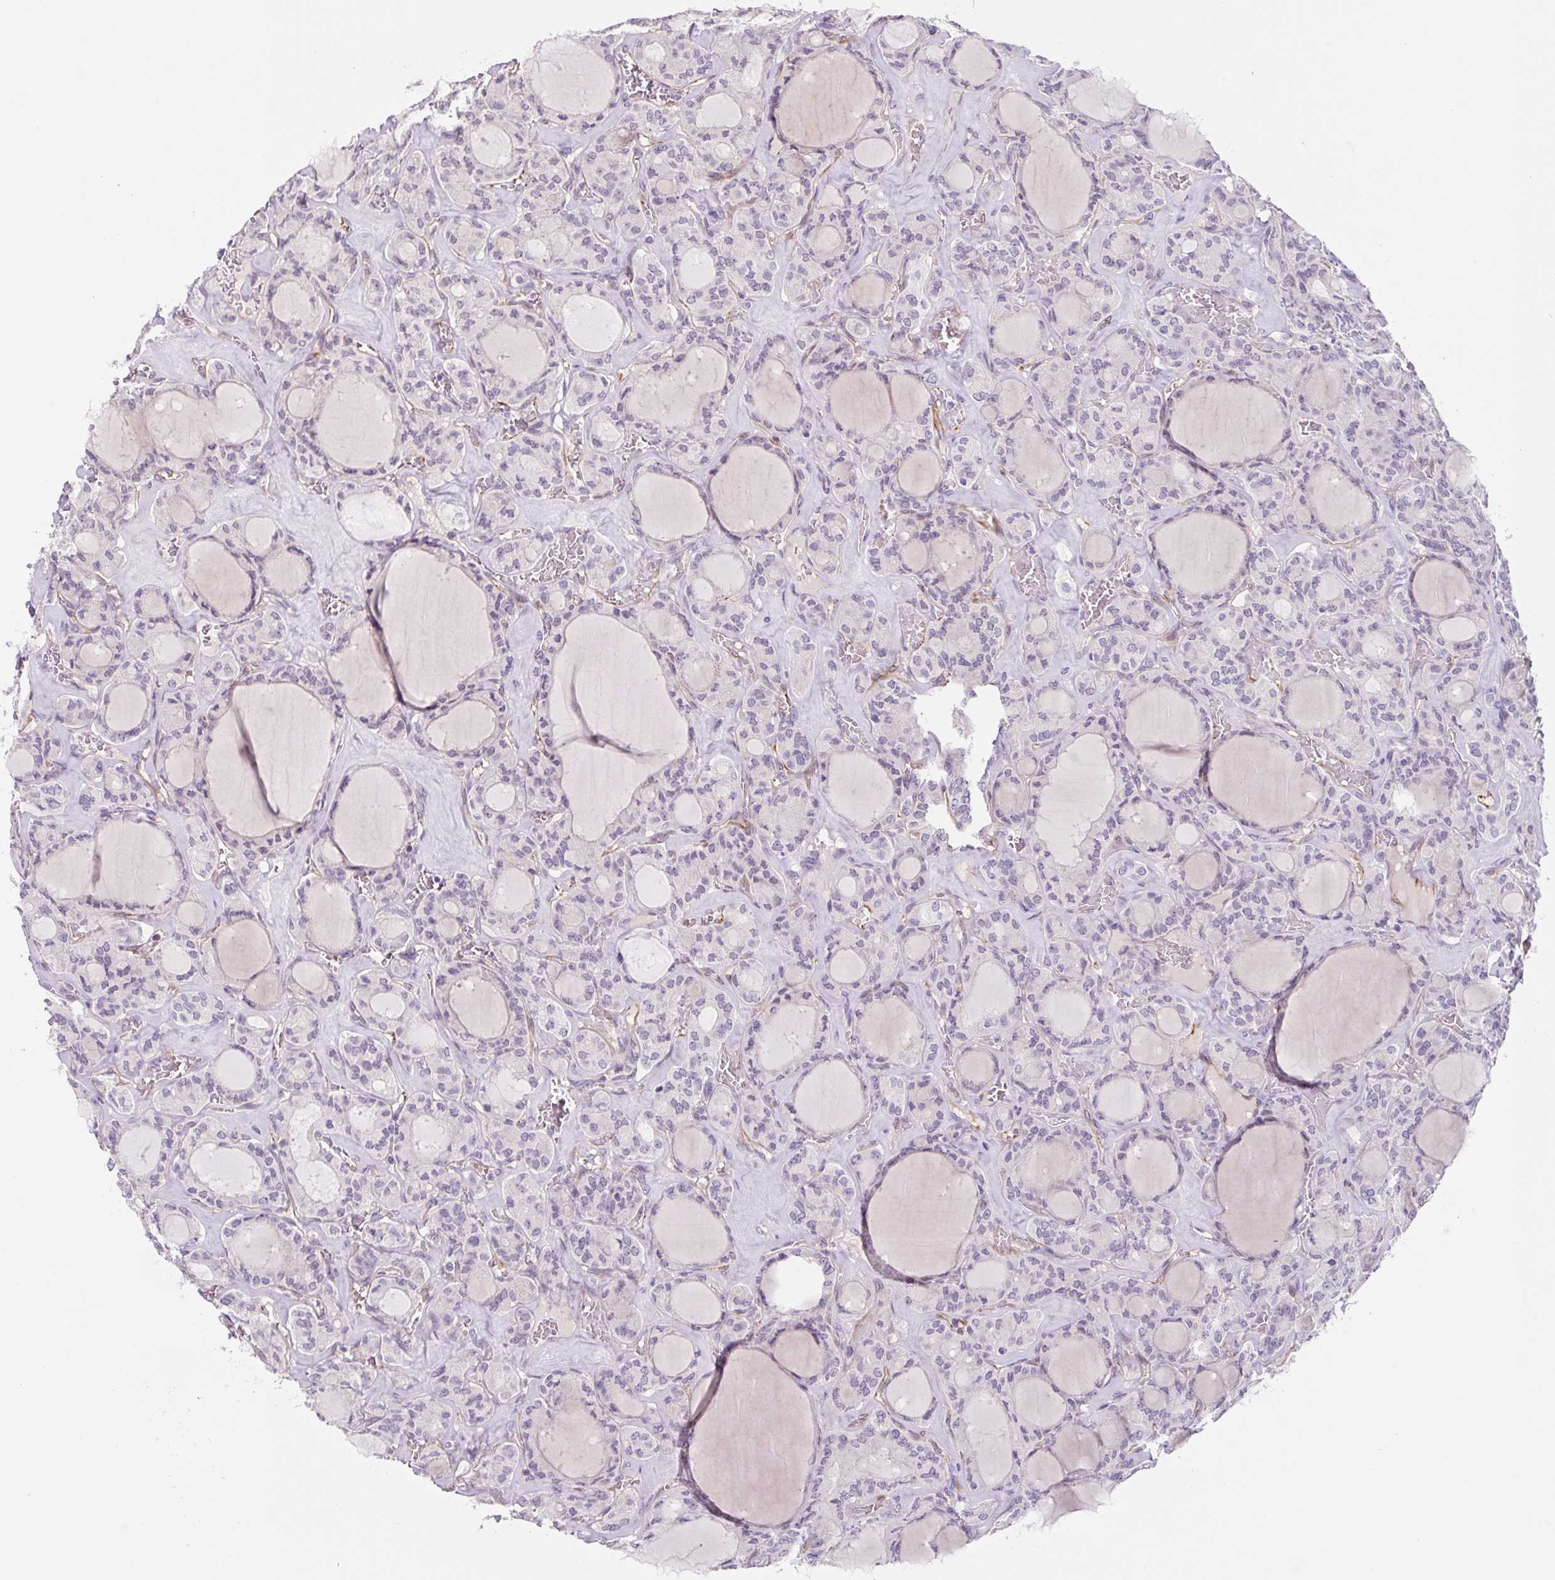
{"staining": {"intensity": "negative", "quantity": "none", "location": "none"}, "tissue": "thyroid cancer", "cell_type": "Tumor cells", "image_type": "cancer", "snomed": [{"axis": "morphology", "description": "Papillary adenocarcinoma, NOS"}, {"axis": "topography", "description": "Thyroid gland"}], "caption": "High magnification brightfield microscopy of thyroid cancer (papillary adenocarcinoma) stained with DAB (brown) and counterstained with hematoxylin (blue): tumor cells show no significant positivity.", "gene": "CCL25", "patient": {"sex": "male", "age": 87}}